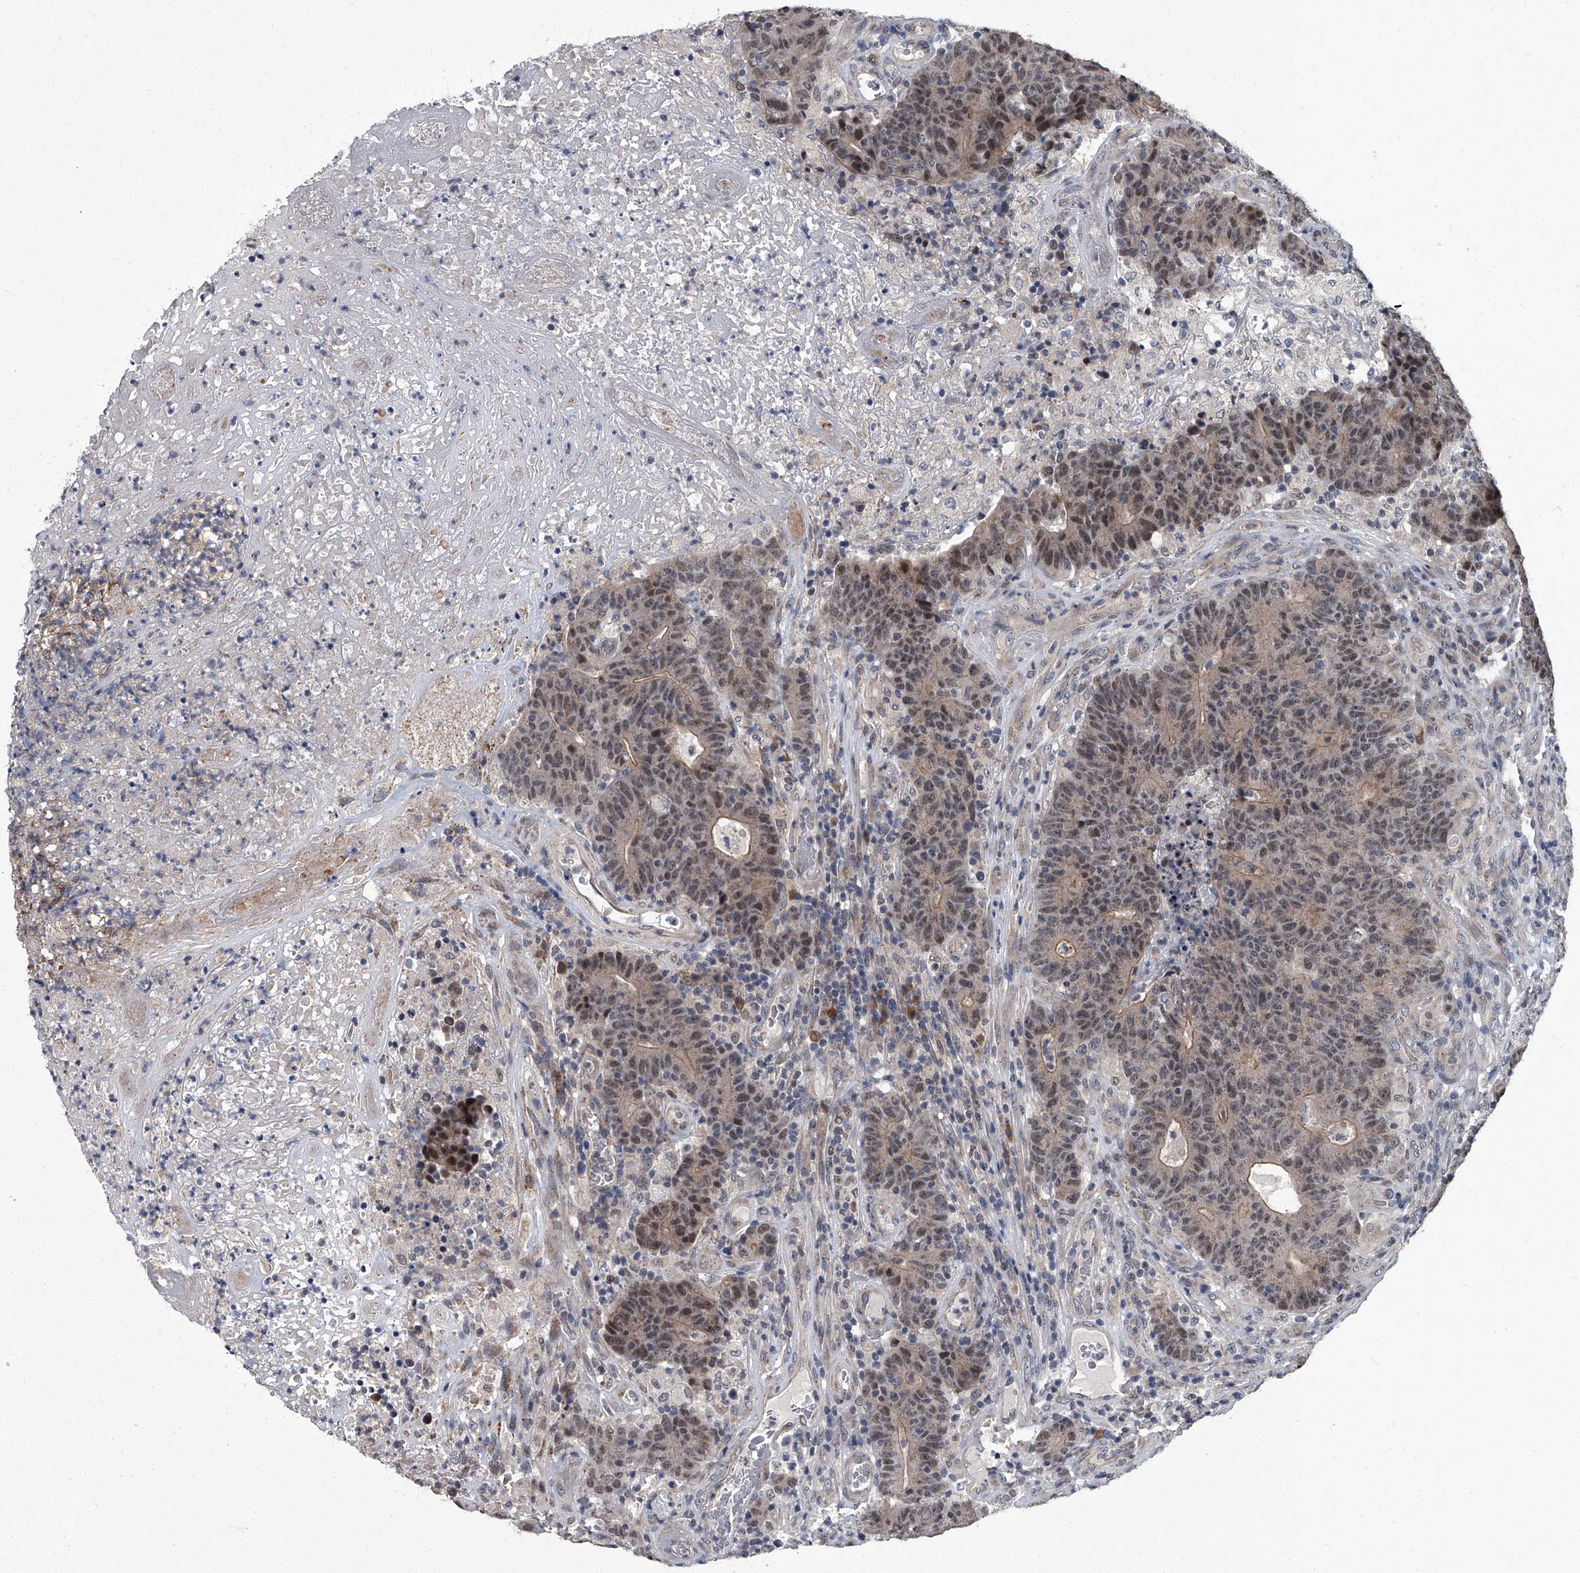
{"staining": {"intensity": "moderate", "quantity": "25%-75%", "location": "cytoplasmic/membranous,nuclear"}, "tissue": "colorectal cancer", "cell_type": "Tumor cells", "image_type": "cancer", "snomed": [{"axis": "morphology", "description": "Normal tissue, NOS"}, {"axis": "morphology", "description": "Adenocarcinoma, NOS"}, {"axis": "topography", "description": "Colon"}], "caption": "This is a micrograph of IHC staining of adenocarcinoma (colorectal), which shows moderate staining in the cytoplasmic/membranous and nuclear of tumor cells.", "gene": "ZNF274", "patient": {"sex": "female", "age": 75}}